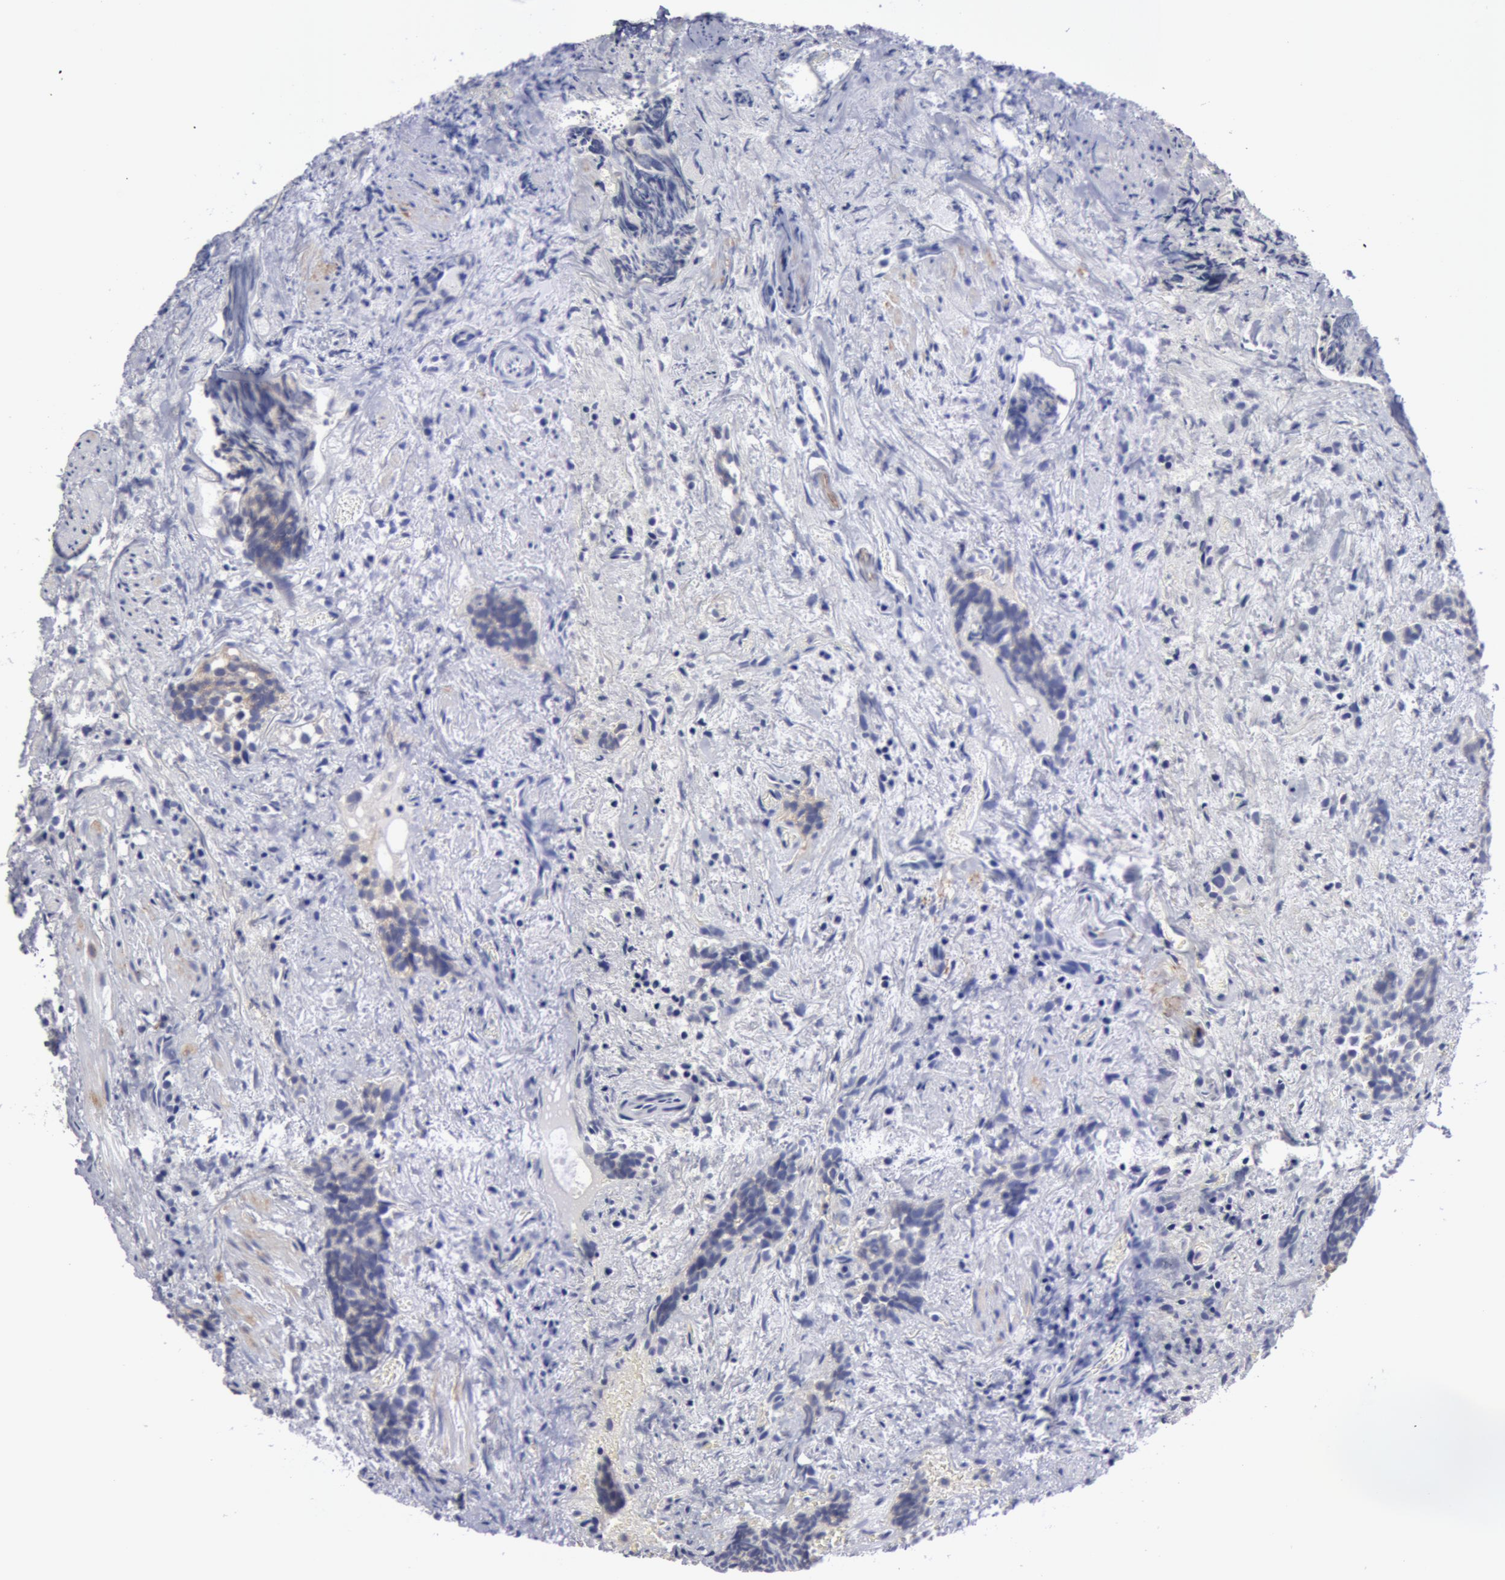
{"staining": {"intensity": "weak", "quantity": "25%-75%", "location": "cytoplasmic/membranous"}, "tissue": "urothelial cancer", "cell_type": "Tumor cells", "image_type": "cancer", "snomed": [{"axis": "morphology", "description": "Urothelial carcinoma, High grade"}, {"axis": "topography", "description": "Urinary bladder"}], "caption": "Protein expression analysis of high-grade urothelial carcinoma reveals weak cytoplasmic/membranous staining in about 25%-75% of tumor cells. (DAB IHC with brightfield microscopy, high magnification).", "gene": "NLGN4X", "patient": {"sex": "female", "age": 78}}